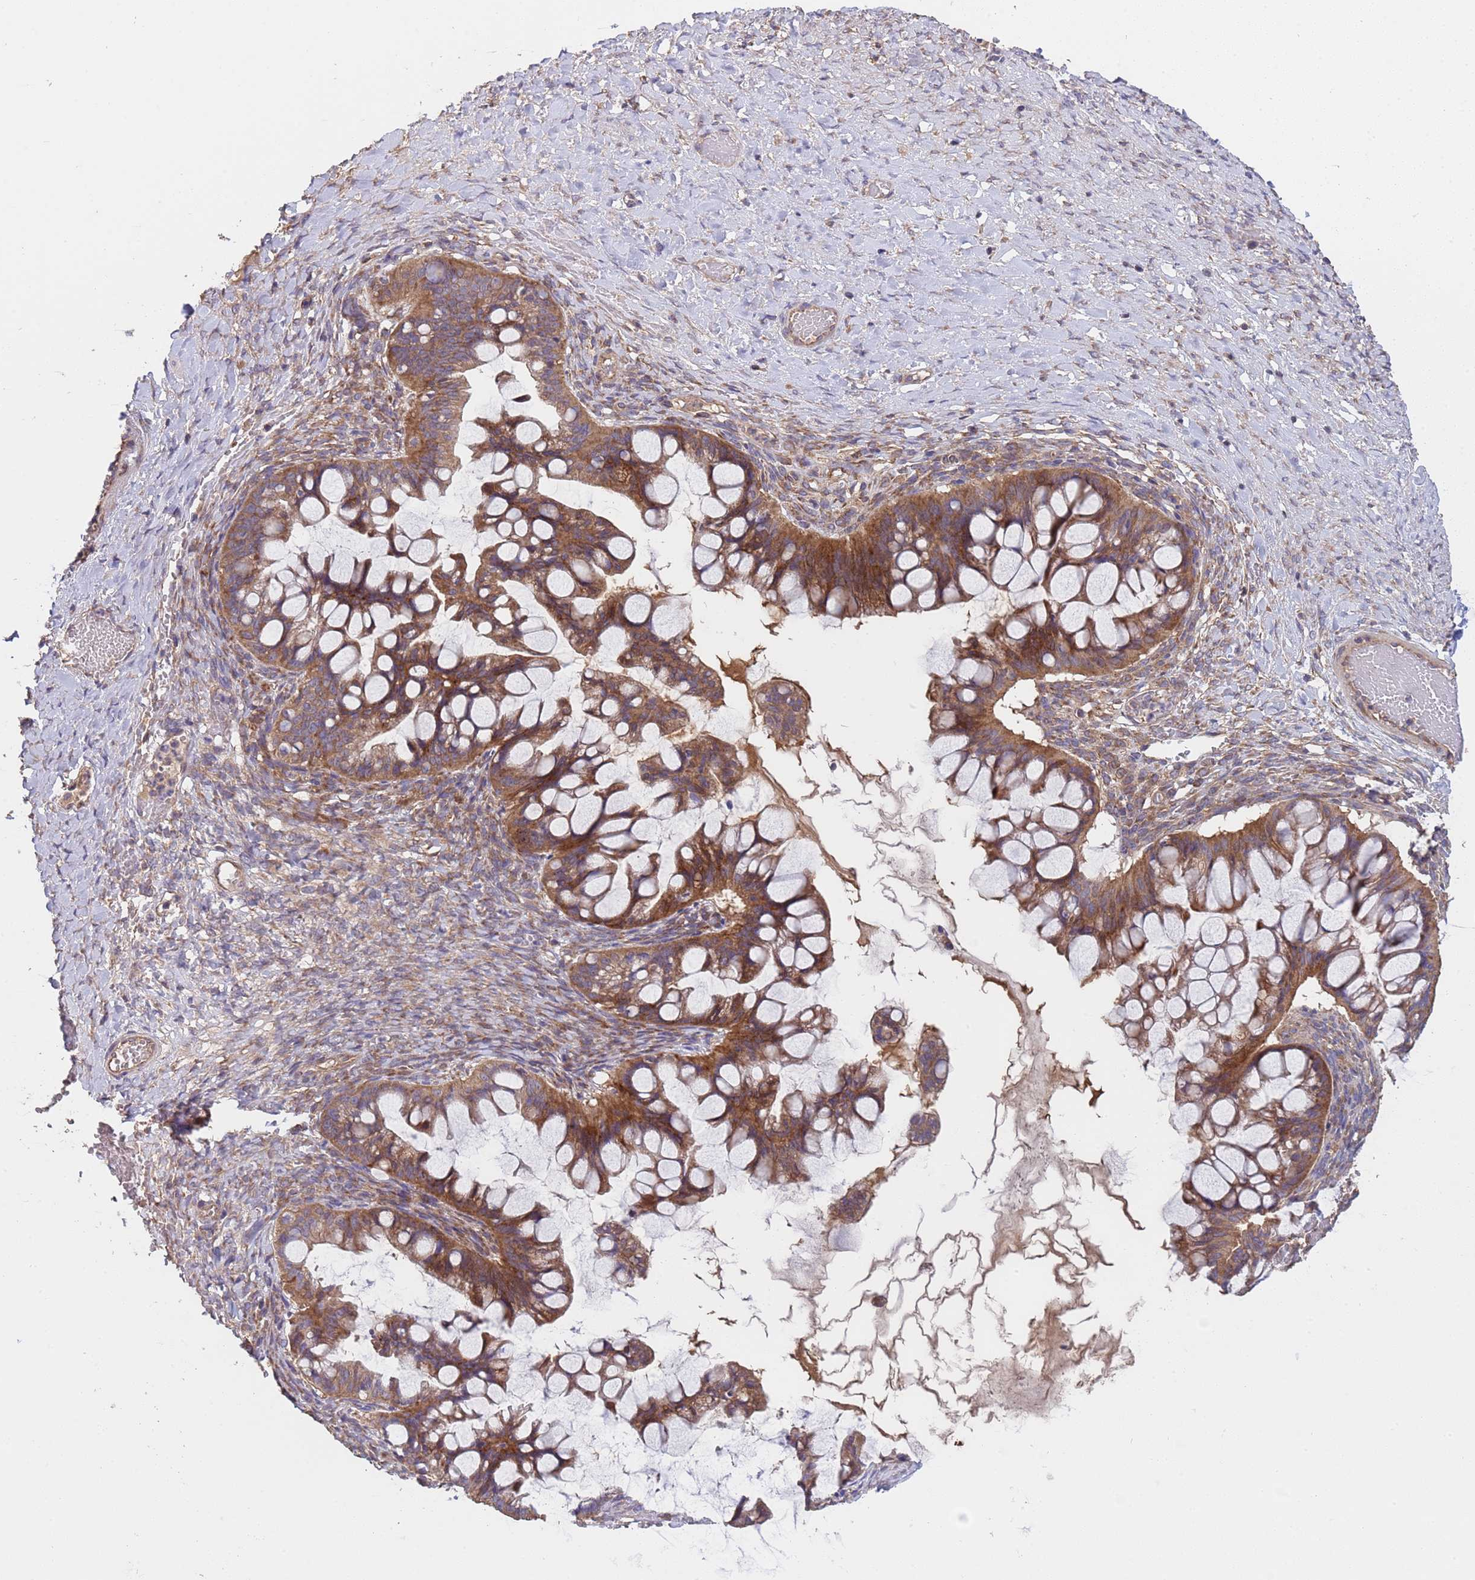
{"staining": {"intensity": "strong", "quantity": ">75%", "location": "cytoplasmic/membranous"}, "tissue": "ovarian cancer", "cell_type": "Tumor cells", "image_type": "cancer", "snomed": [{"axis": "morphology", "description": "Cystadenocarcinoma, mucinous, NOS"}, {"axis": "topography", "description": "Ovary"}], "caption": "Protein expression analysis of human ovarian cancer reveals strong cytoplasmic/membranous expression in about >75% of tumor cells.", "gene": "EEF1AKMT1", "patient": {"sex": "female", "age": 73}}